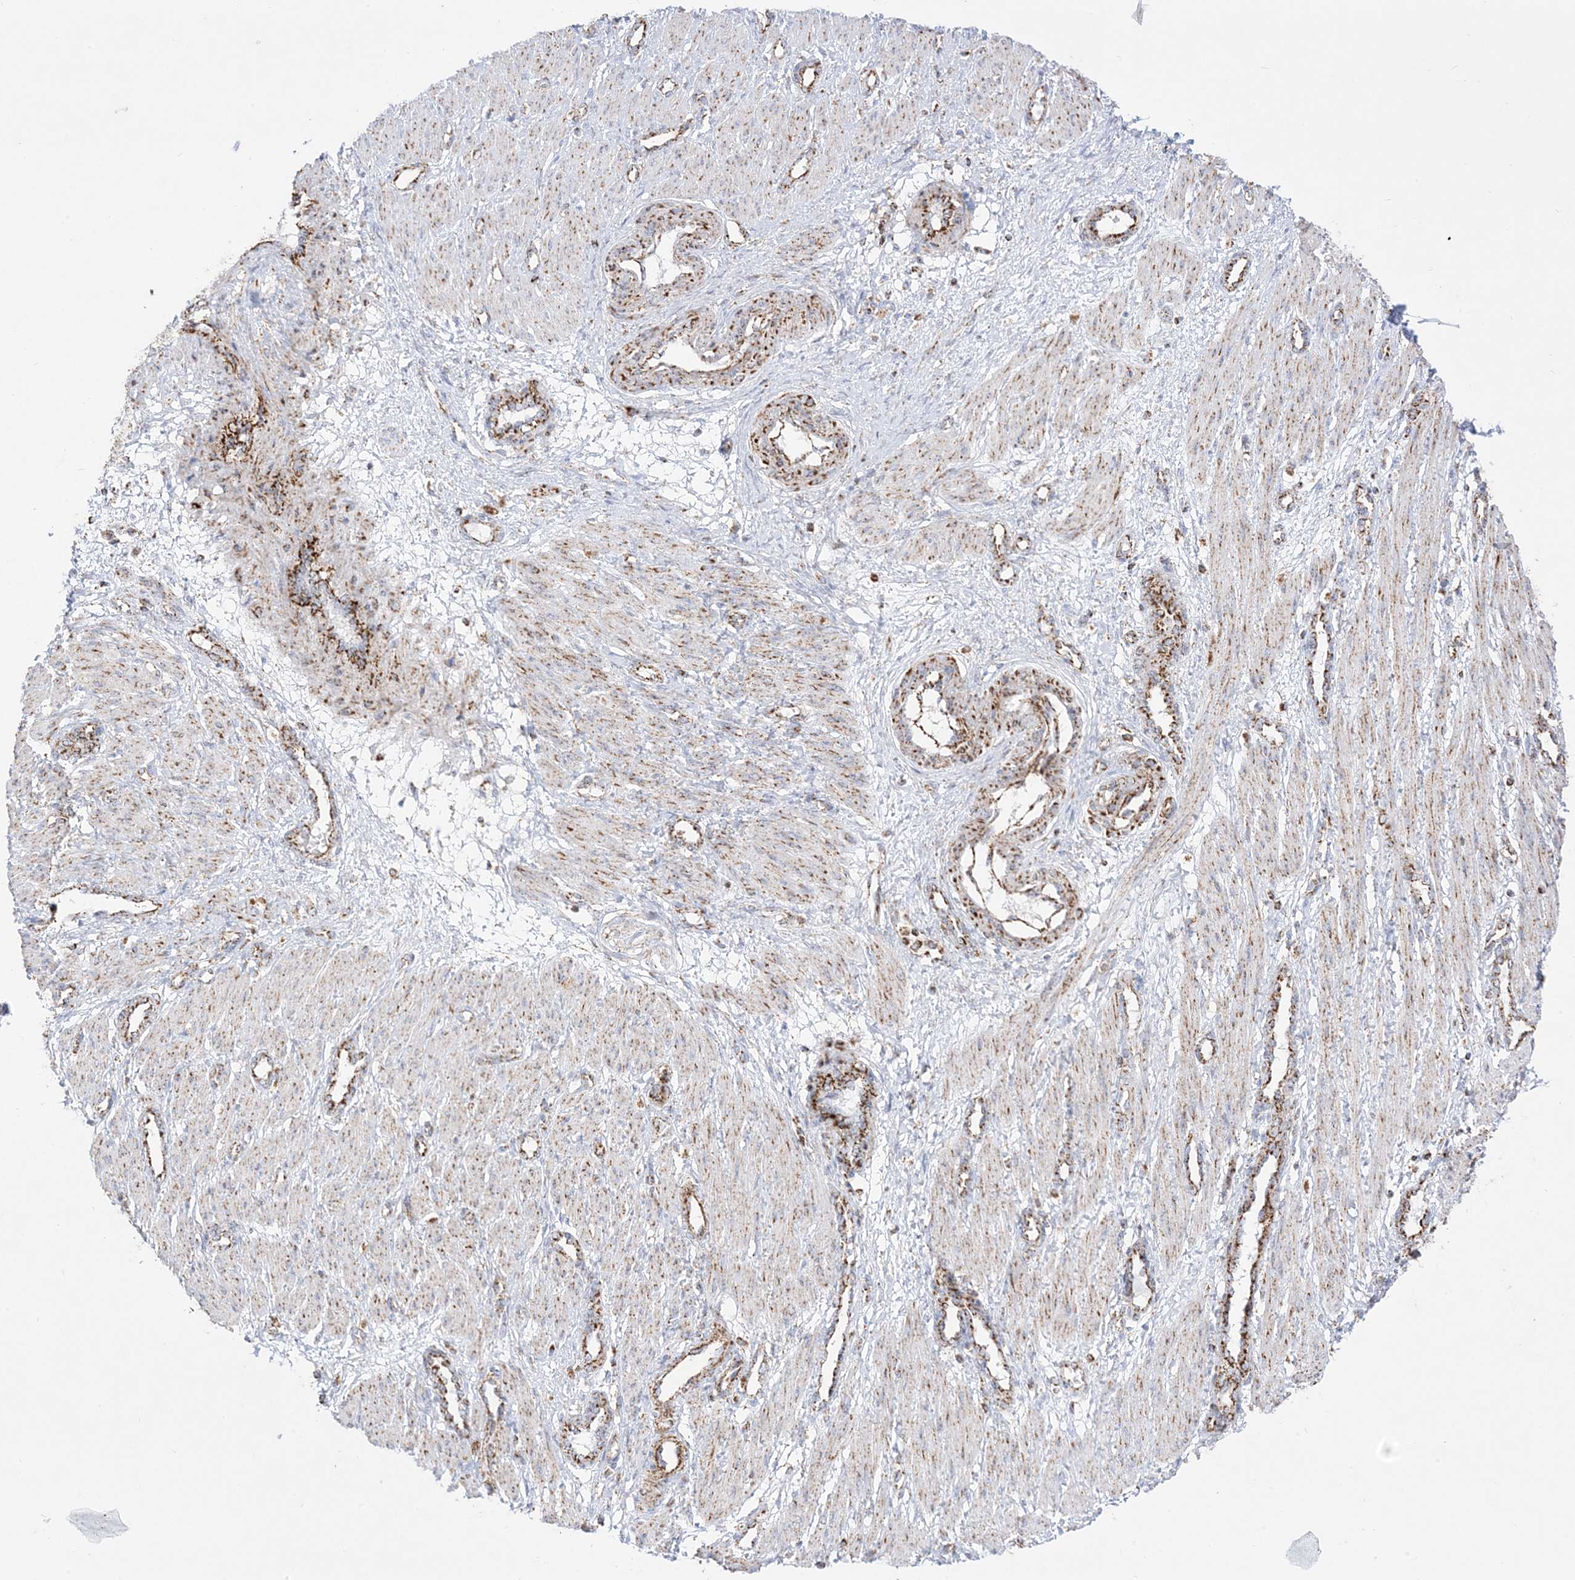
{"staining": {"intensity": "weak", "quantity": ">75%", "location": "cytoplasmic/membranous"}, "tissue": "smooth muscle", "cell_type": "Smooth muscle cells", "image_type": "normal", "snomed": [{"axis": "morphology", "description": "Normal tissue, NOS"}, {"axis": "topography", "description": "Endometrium"}], "caption": "Immunohistochemical staining of benign smooth muscle exhibits >75% levels of weak cytoplasmic/membranous protein positivity in approximately >75% of smooth muscle cells. The protein of interest is shown in brown color, while the nuclei are stained blue.", "gene": "MRPS36", "patient": {"sex": "female", "age": 33}}